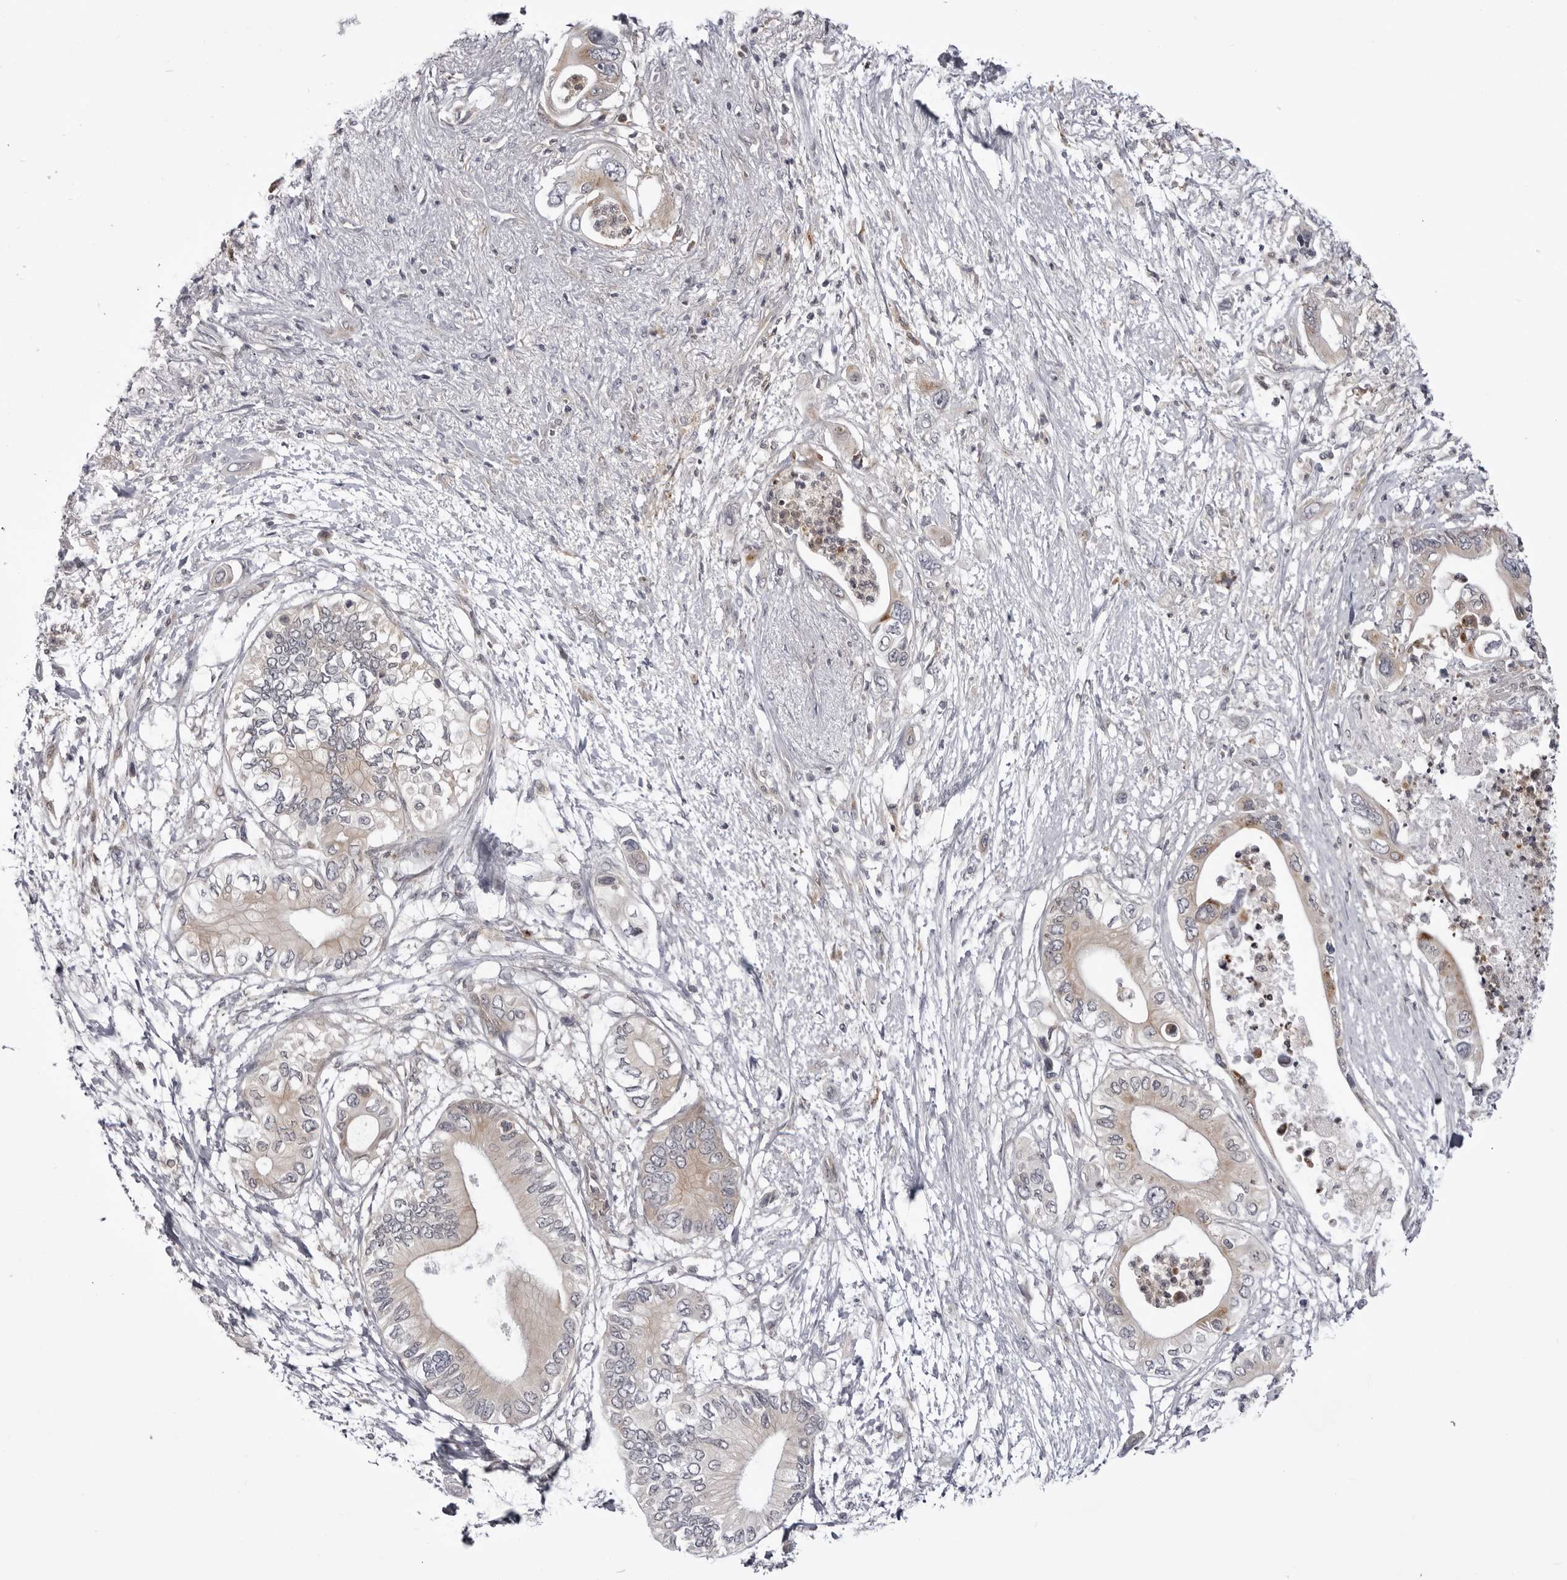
{"staining": {"intensity": "weak", "quantity": "<25%", "location": "cytoplasmic/membranous"}, "tissue": "pancreatic cancer", "cell_type": "Tumor cells", "image_type": "cancer", "snomed": [{"axis": "morphology", "description": "Adenocarcinoma, NOS"}, {"axis": "topography", "description": "Pancreas"}], "caption": "This is an IHC photomicrograph of human pancreatic cancer. There is no positivity in tumor cells.", "gene": "CCDC18", "patient": {"sex": "male", "age": 66}}